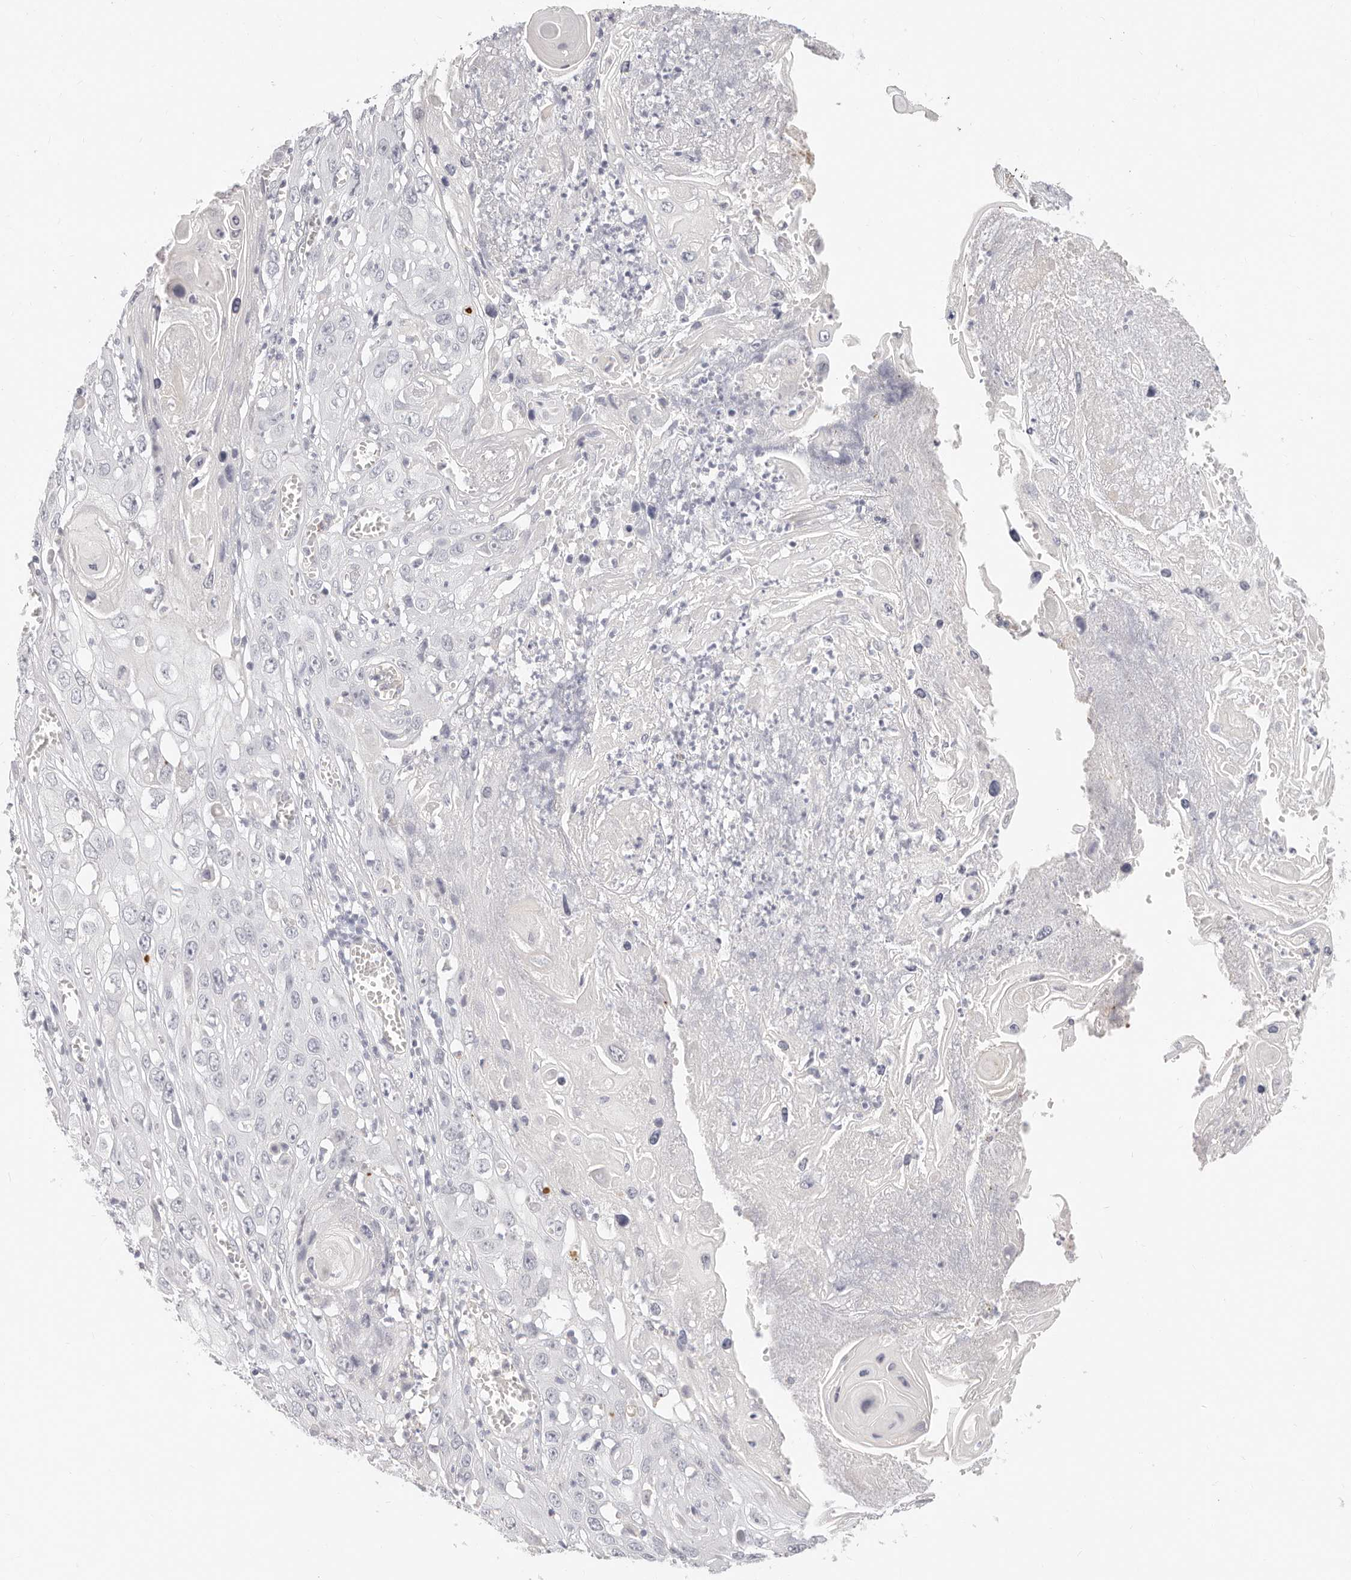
{"staining": {"intensity": "negative", "quantity": "none", "location": "none"}, "tissue": "skin cancer", "cell_type": "Tumor cells", "image_type": "cancer", "snomed": [{"axis": "morphology", "description": "Squamous cell carcinoma, NOS"}, {"axis": "topography", "description": "Skin"}], "caption": "Image shows no protein positivity in tumor cells of skin cancer (squamous cell carcinoma) tissue.", "gene": "ASCL1", "patient": {"sex": "male", "age": 55}}